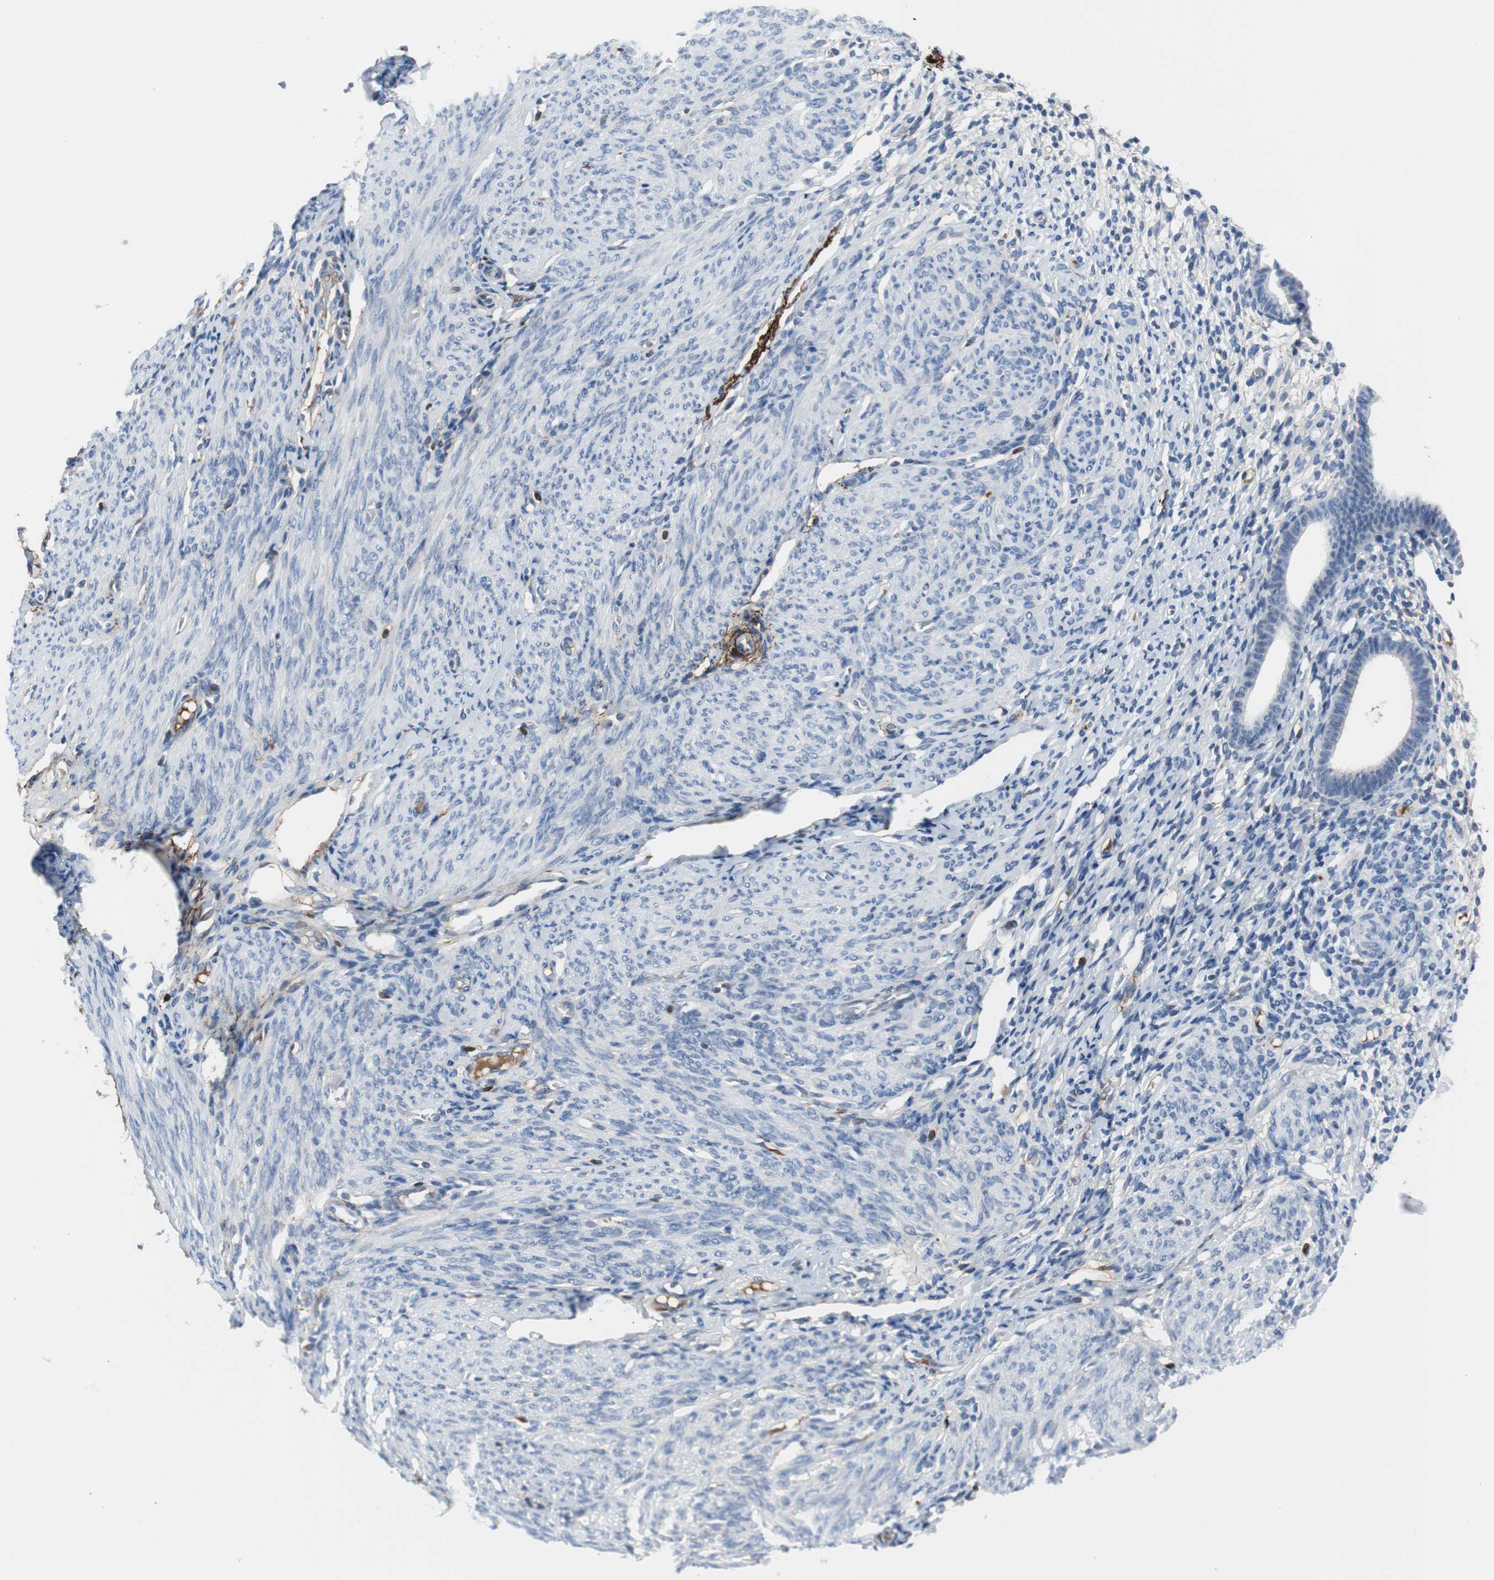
{"staining": {"intensity": "moderate", "quantity": "<25%", "location": "cytoplasmic/membranous,nuclear"}, "tissue": "endometrium", "cell_type": "Cells in endometrial stroma", "image_type": "normal", "snomed": [{"axis": "morphology", "description": "Normal tissue, NOS"}, {"axis": "topography", "description": "Endometrium"}], "caption": "Immunohistochemistry (IHC) of normal endometrium demonstrates low levels of moderate cytoplasmic/membranous,nuclear staining in approximately <25% of cells in endometrial stroma.", "gene": "APCS", "patient": {"sex": "female", "age": 61}}